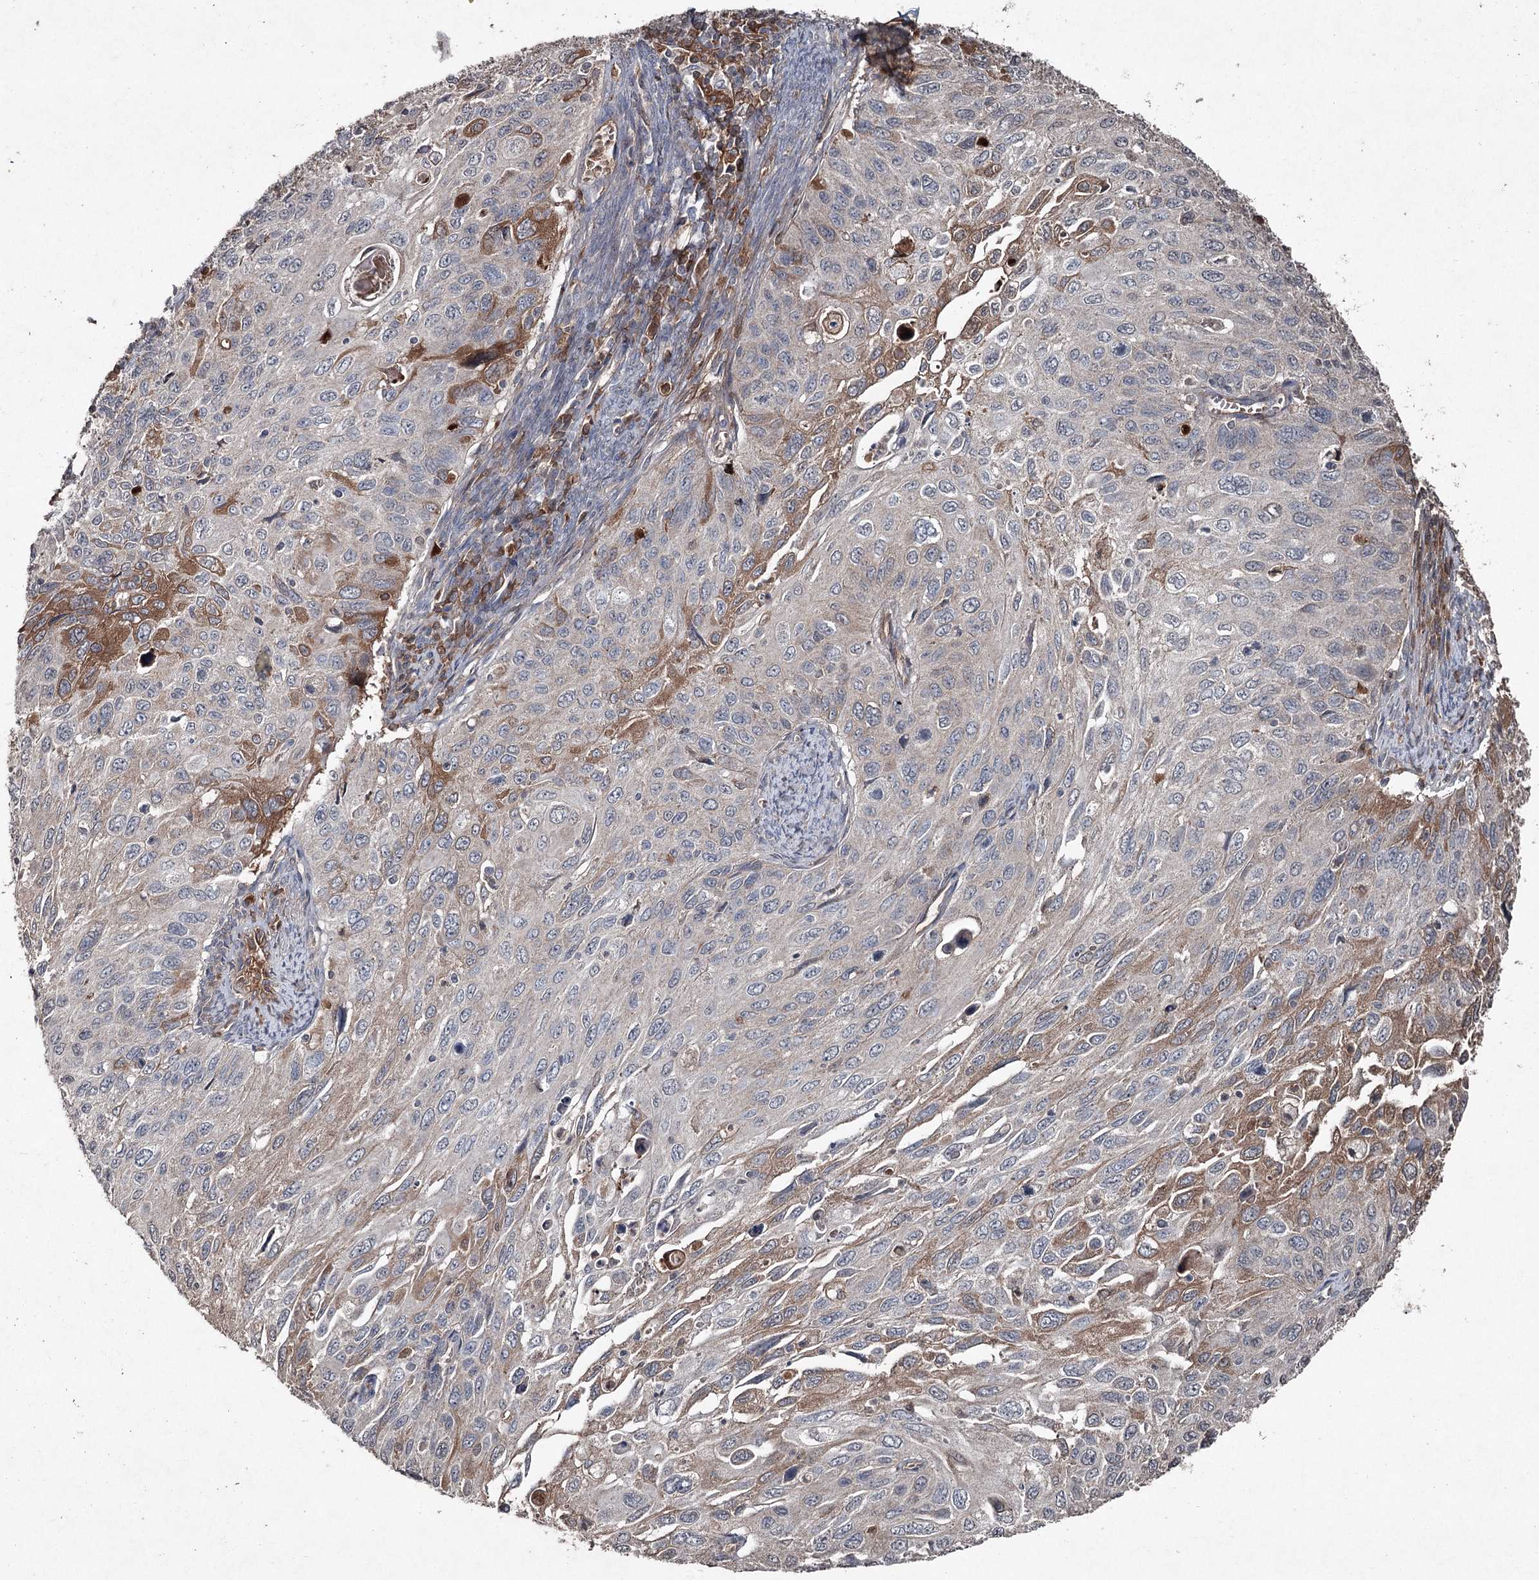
{"staining": {"intensity": "moderate", "quantity": "<25%", "location": "cytoplasmic/membranous"}, "tissue": "cervical cancer", "cell_type": "Tumor cells", "image_type": "cancer", "snomed": [{"axis": "morphology", "description": "Squamous cell carcinoma, NOS"}, {"axis": "topography", "description": "Cervix"}], "caption": "The micrograph reveals a brown stain indicating the presence of a protein in the cytoplasmic/membranous of tumor cells in cervical cancer.", "gene": "PGLYRP2", "patient": {"sex": "female", "age": 70}}